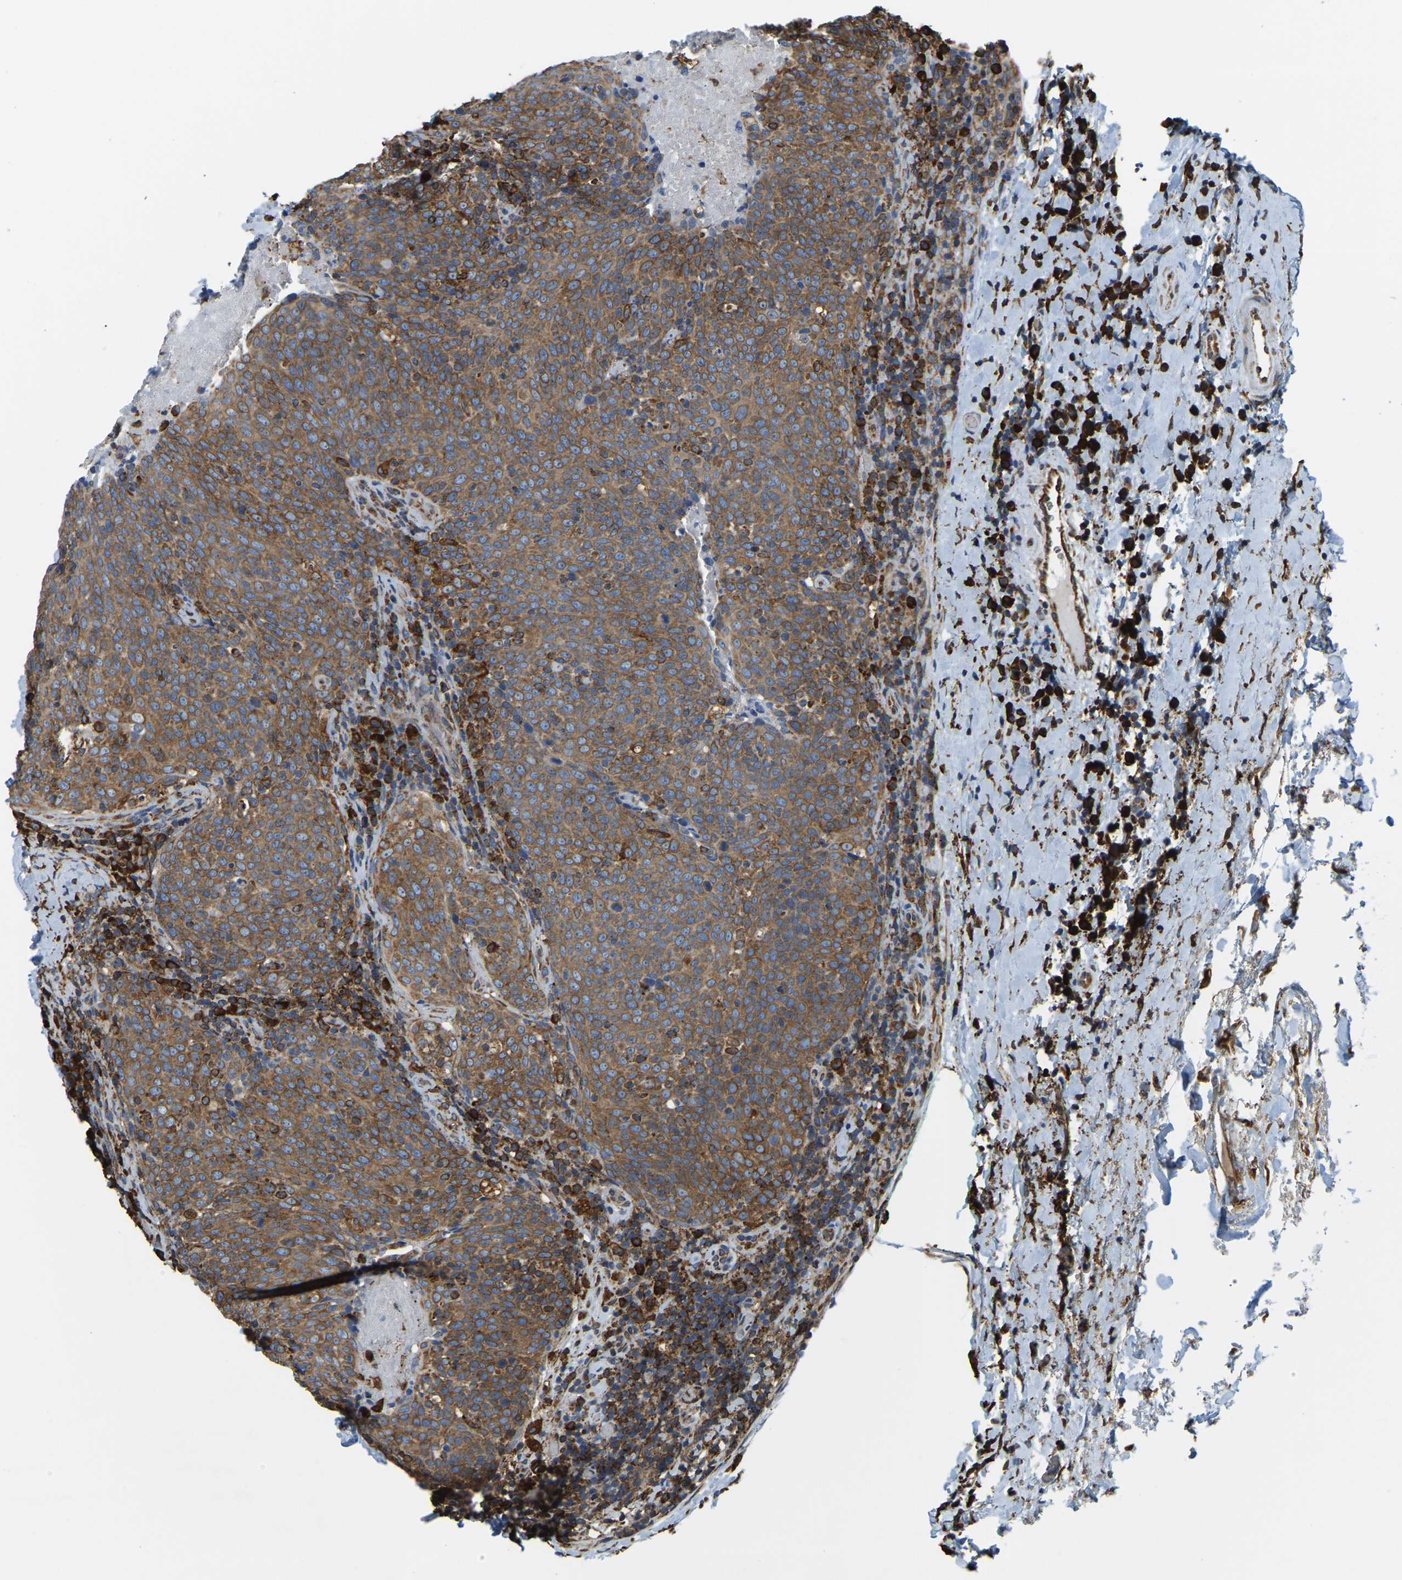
{"staining": {"intensity": "moderate", "quantity": ">75%", "location": "cytoplasmic/membranous"}, "tissue": "head and neck cancer", "cell_type": "Tumor cells", "image_type": "cancer", "snomed": [{"axis": "morphology", "description": "Squamous cell carcinoma, NOS"}, {"axis": "morphology", "description": "Squamous cell carcinoma, metastatic, NOS"}, {"axis": "topography", "description": "Lymph node"}, {"axis": "topography", "description": "Head-Neck"}], "caption": "Immunohistochemical staining of head and neck cancer displays medium levels of moderate cytoplasmic/membranous protein positivity in about >75% of tumor cells.", "gene": "RNF115", "patient": {"sex": "male", "age": 62}}